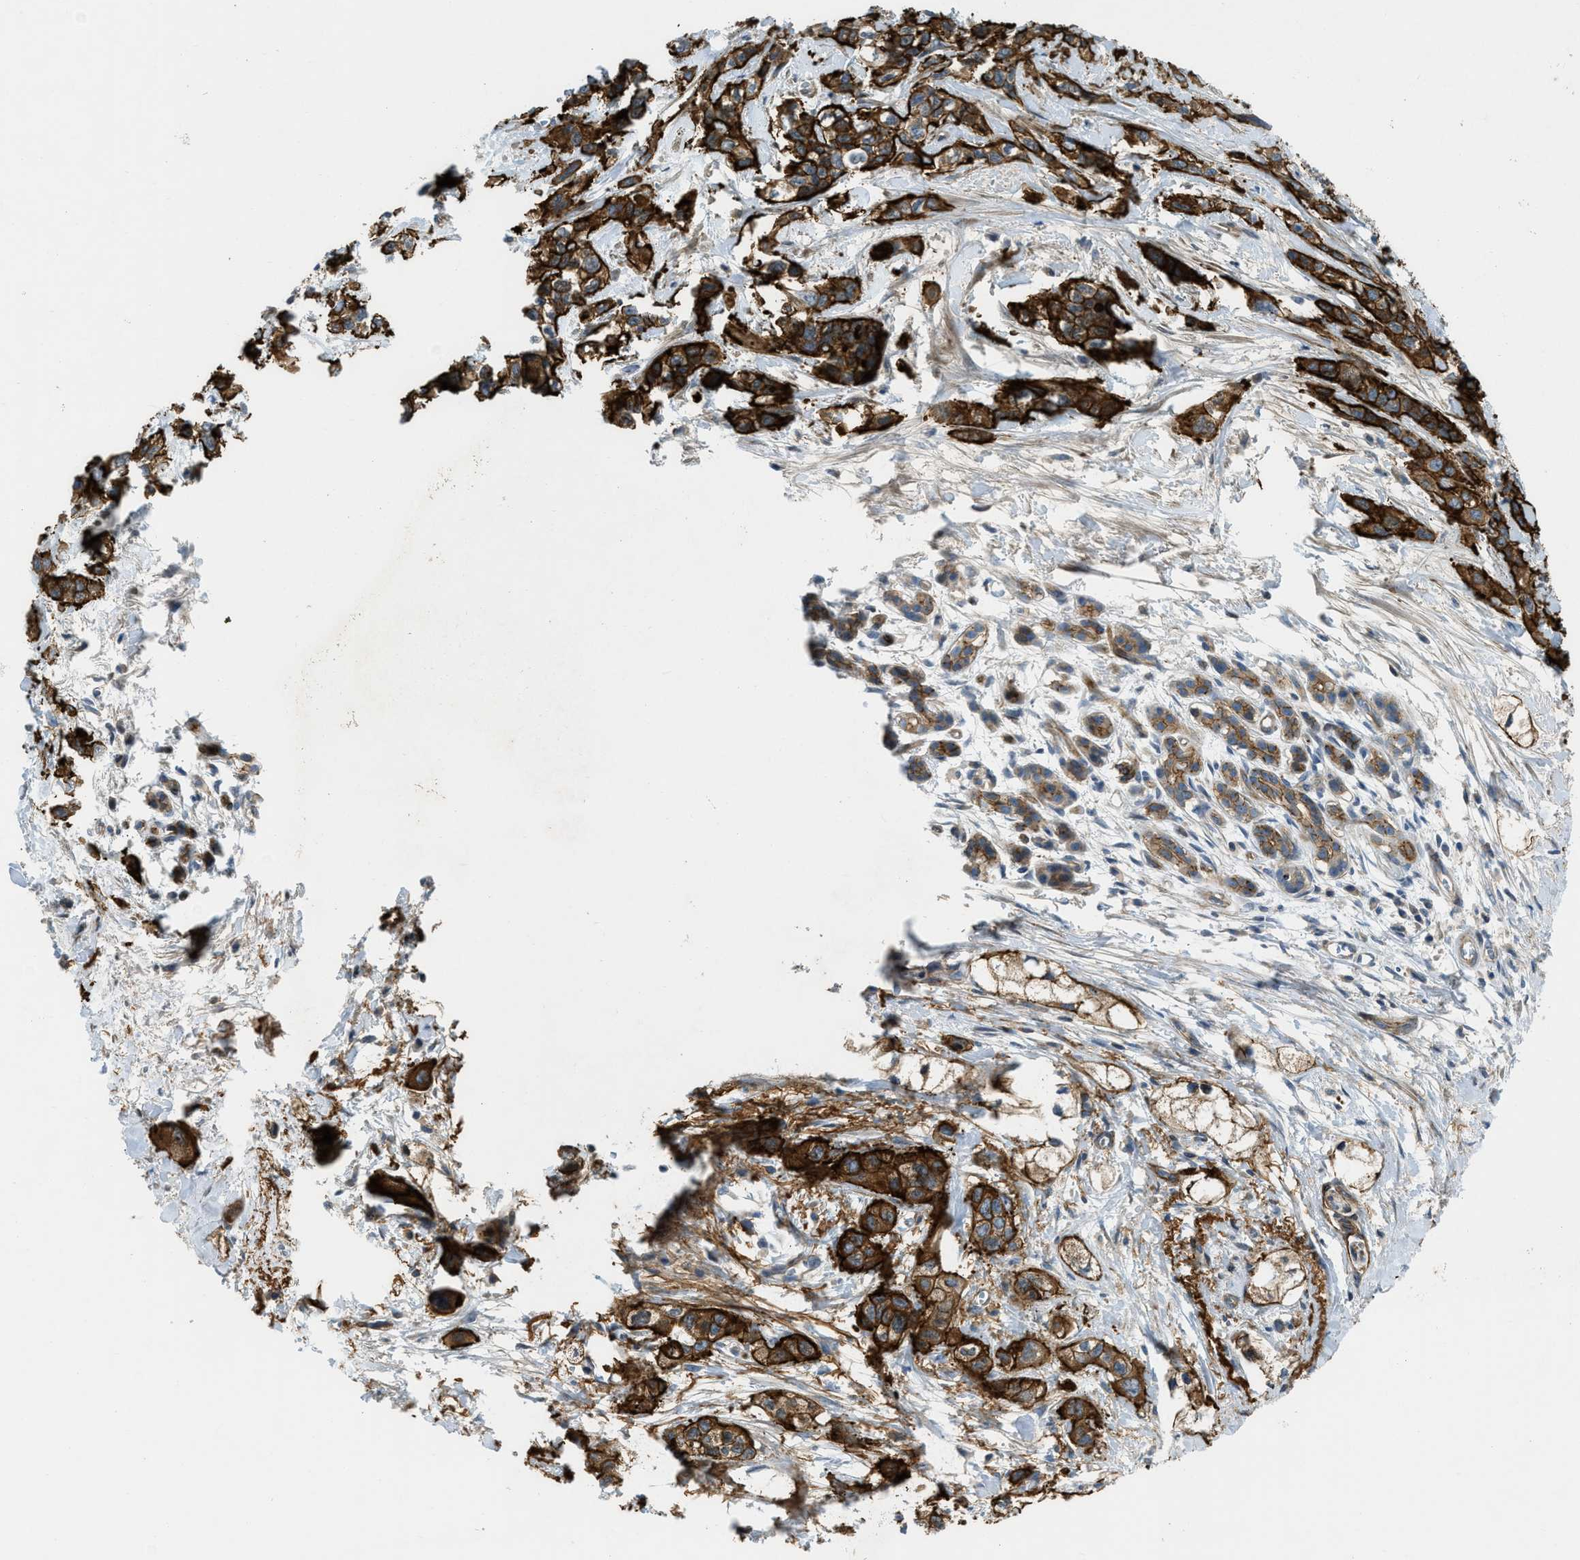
{"staining": {"intensity": "strong", "quantity": ">75%", "location": "cytoplasmic/membranous"}, "tissue": "pancreatic cancer", "cell_type": "Tumor cells", "image_type": "cancer", "snomed": [{"axis": "morphology", "description": "Adenocarcinoma, NOS"}, {"axis": "topography", "description": "Pancreas"}], "caption": "Immunohistochemistry (IHC) (DAB (3,3'-diaminobenzidine)) staining of pancreatic cancer (adenocarcinoma) shows strong cytoplasmic/membranous protein positivity in approximately >75% of tumor cells.", "gene": "NYNRIN", "patient": {"sex": "male", "age": 74}}